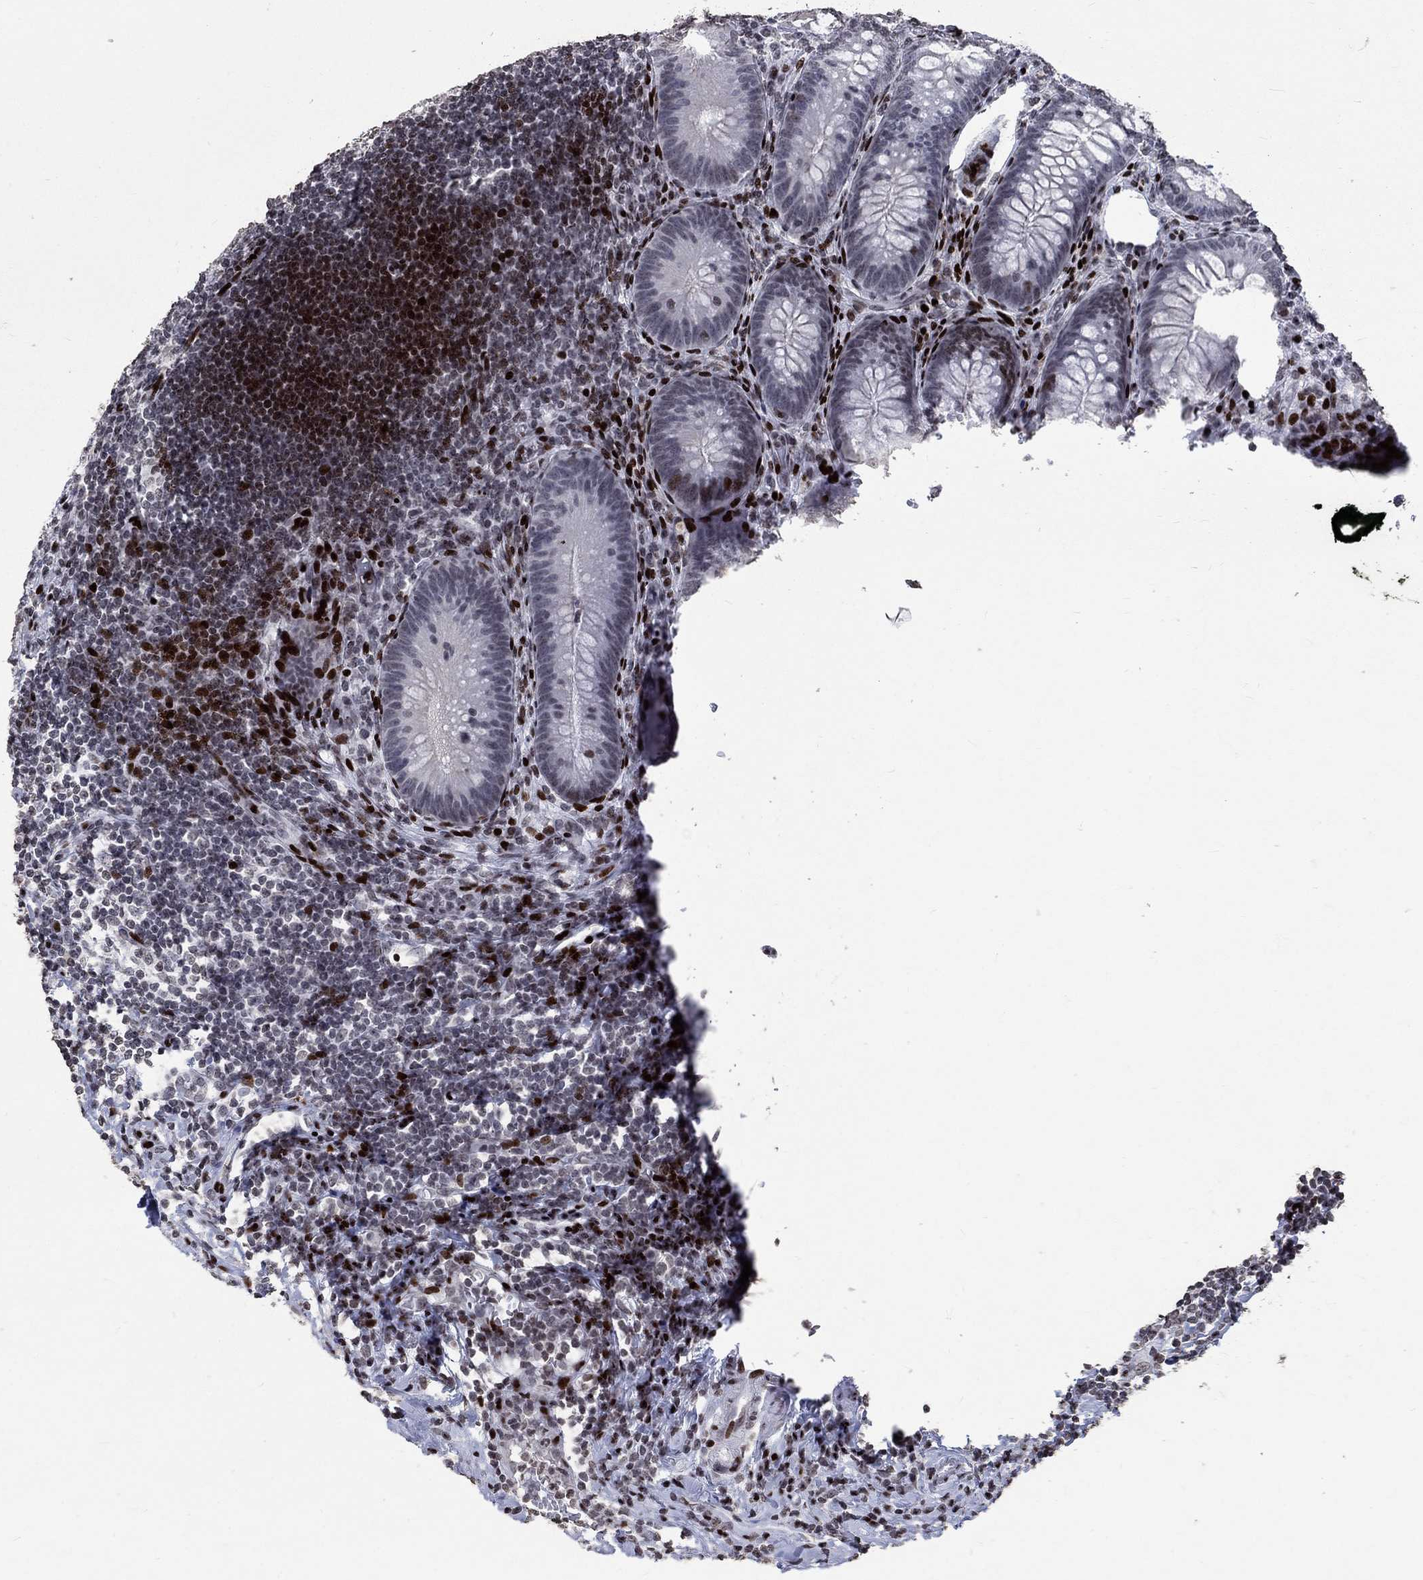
{"staining": {"intensity": "strong", "quantity": "25%-75%", "location": "nuclear"}, "tissue": "appendix", "cell_type": "Glandular cells", "image_type": "normal", "snomed": [{"axis": "morphology", "description": "Normal tissue, NOS"}, {"axis": "morphology", "description": "Inflammation, NOS"}, {"axis": "topography", "description": "Appendix"}], "caption": "DAB (3,3'-diaminobenzidine) immunohistochemical staining of unremarkable human appendix shows strong nuclear protein expression in about 25%-75% of glandular cells.", "gene": "SRSF3", "patient": {"sex": "male", "age": 16}}